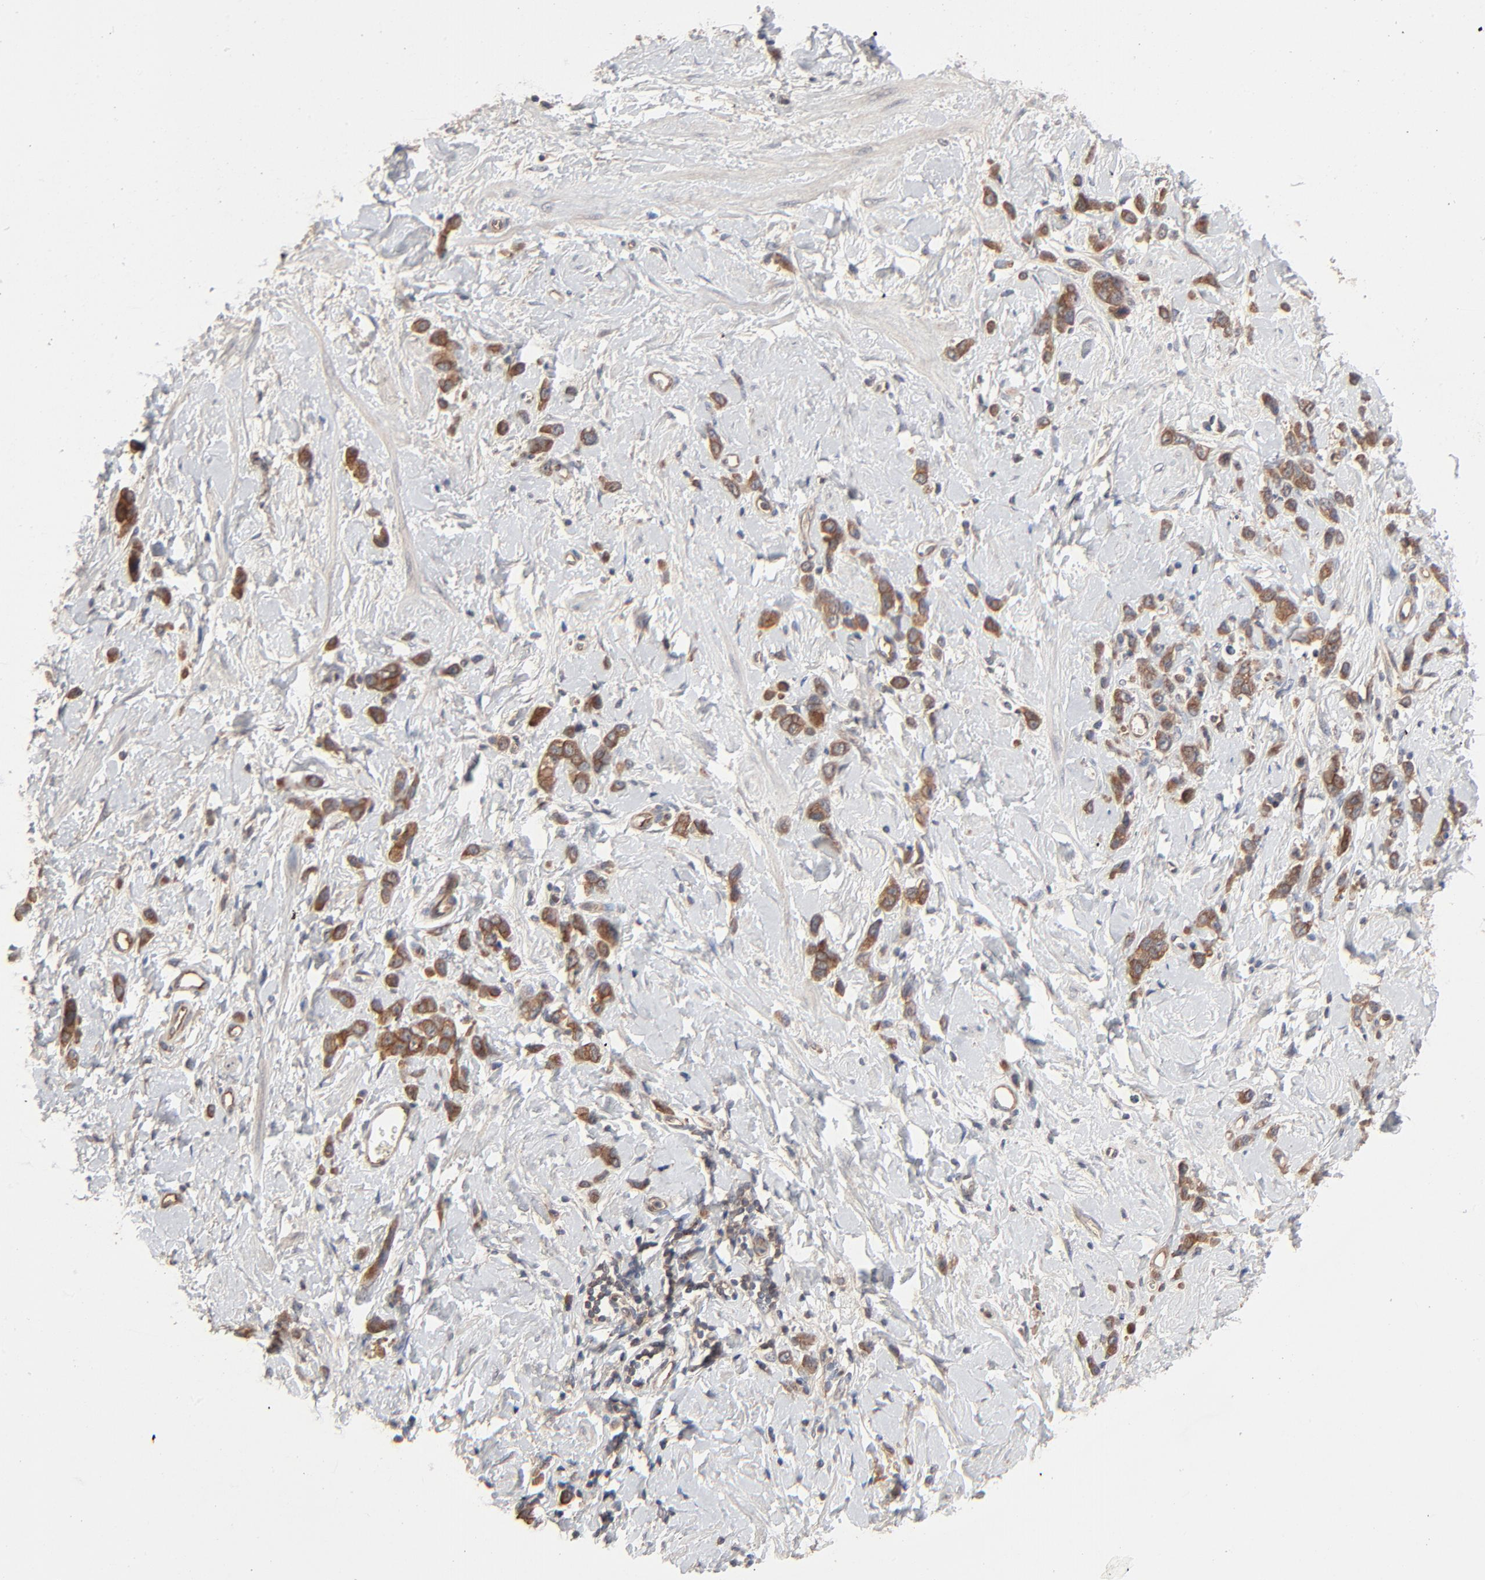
{"staining": {"intensity": "moderate", "quantity": ">75%", "location": "cytoplasmic/membranous"}, "tissue": "stomach cancer", "cell_type": "Tumor cells", "image_type": "cancer", "snomed": [{"axis": "morphology", "description": "Normal tissue, NOS"}, {"axis": "morphology", "description": "Adenocarcinoma, NOS"}, {"axis": "topography", "description": "Stomach"}], "caption": "This photomicrograph displays stomach cancer stained with immunohistochemistry to label a protein in brown. The cytoplasmic/membranous of tumor cells show moderate positivity for the protein. Nuclei are counter-stained blue.", "gene": "ABLIM3", "patient": {"sex": "male", "age": 82}}